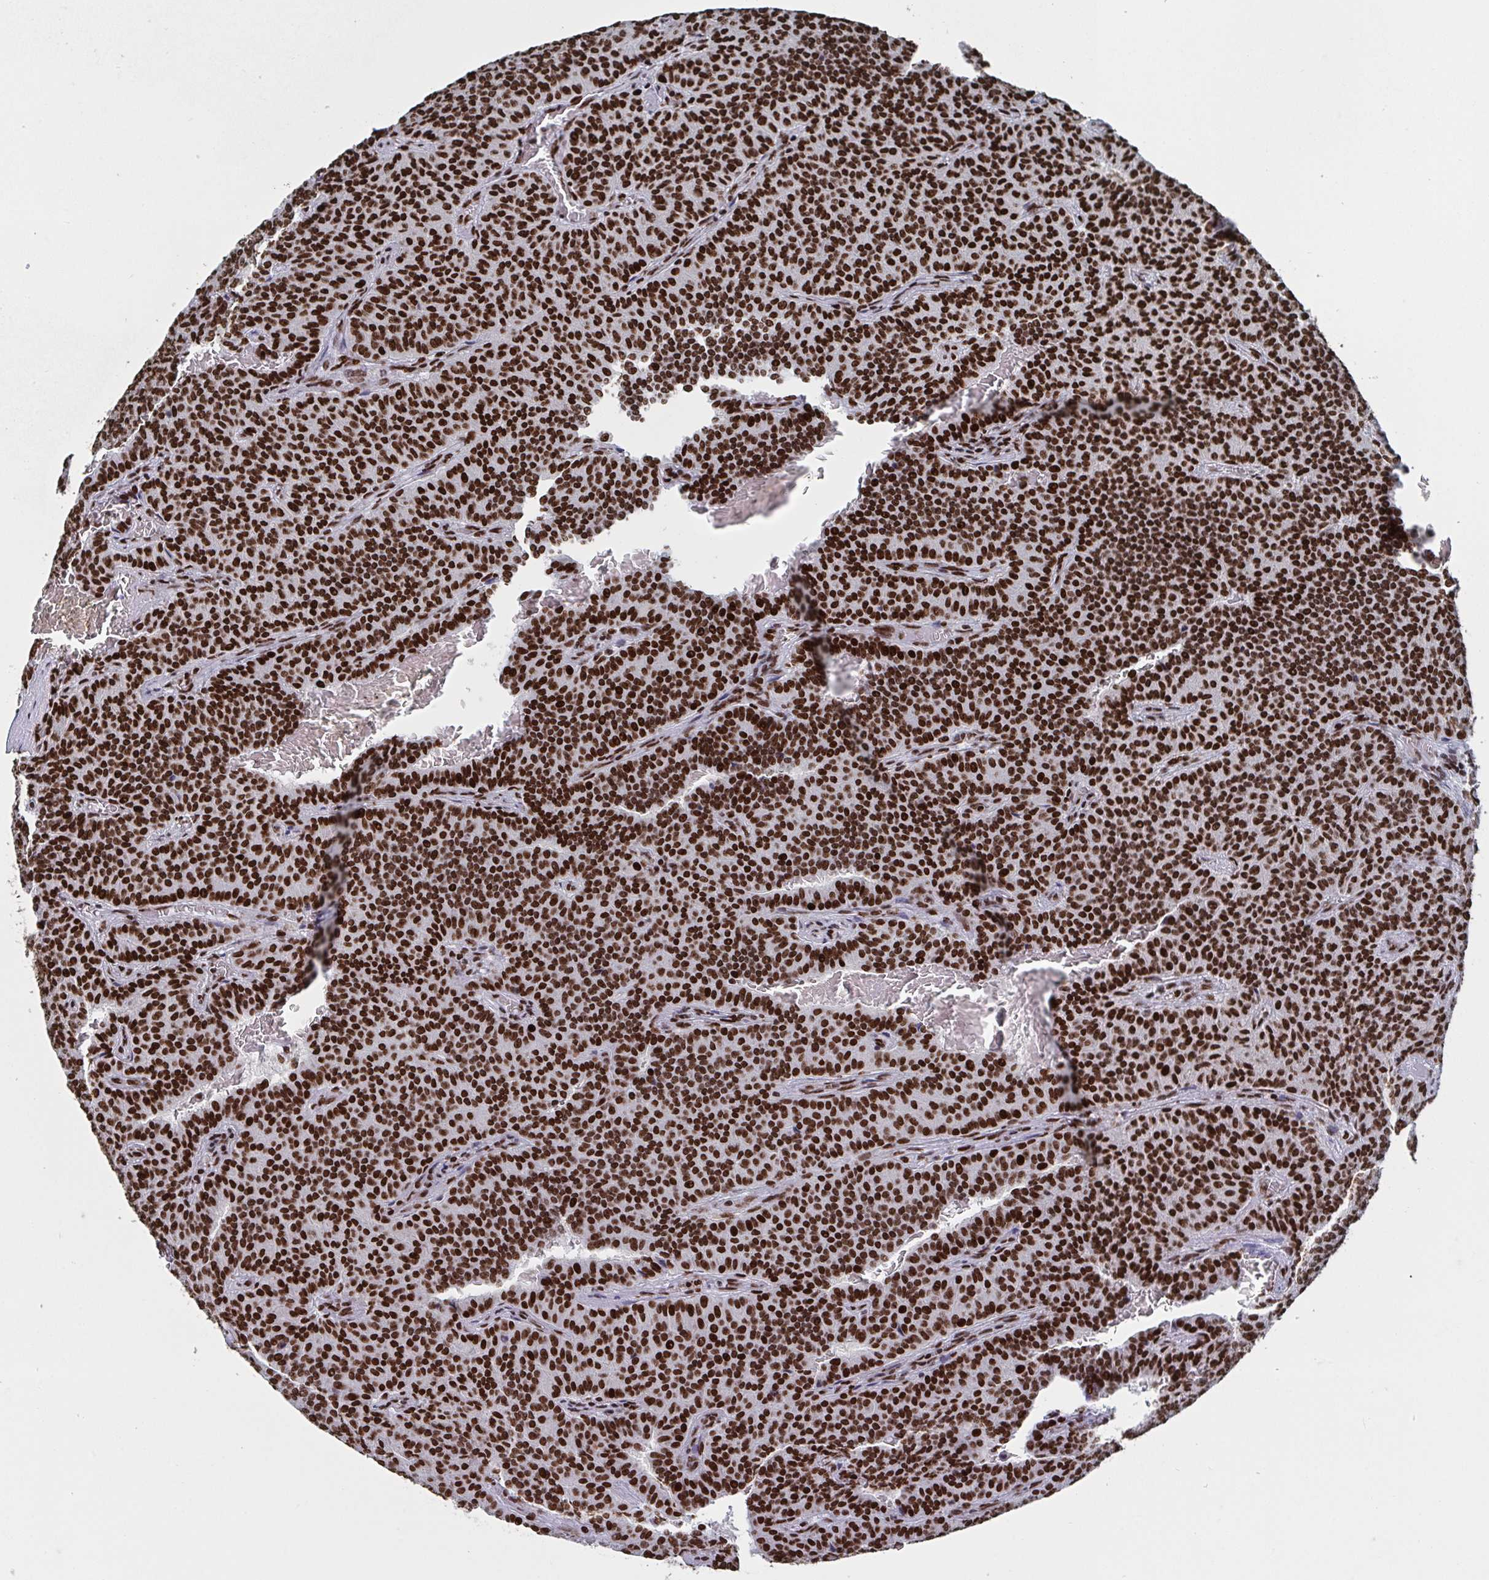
{"staining": {"intensity": "strong", "quantity": ">75%", "location": "nuclear"}, "tissue": "carcinoid", "cell_type": "Tumor cells", "image_type": "cancer", "snomed": [{"axis": "morphology", "description": "Carcinoid, malignant, NOS"}, {"axis": "topography", "description": "Lung"}], "caption": "Human carcinoid (malignant) stained with a brown dye shows strong nuclear positive positivity in approximately >75% of tumor cells.", "gene": "ZNF607", "patient": {"sex": "male", "age": 61}}